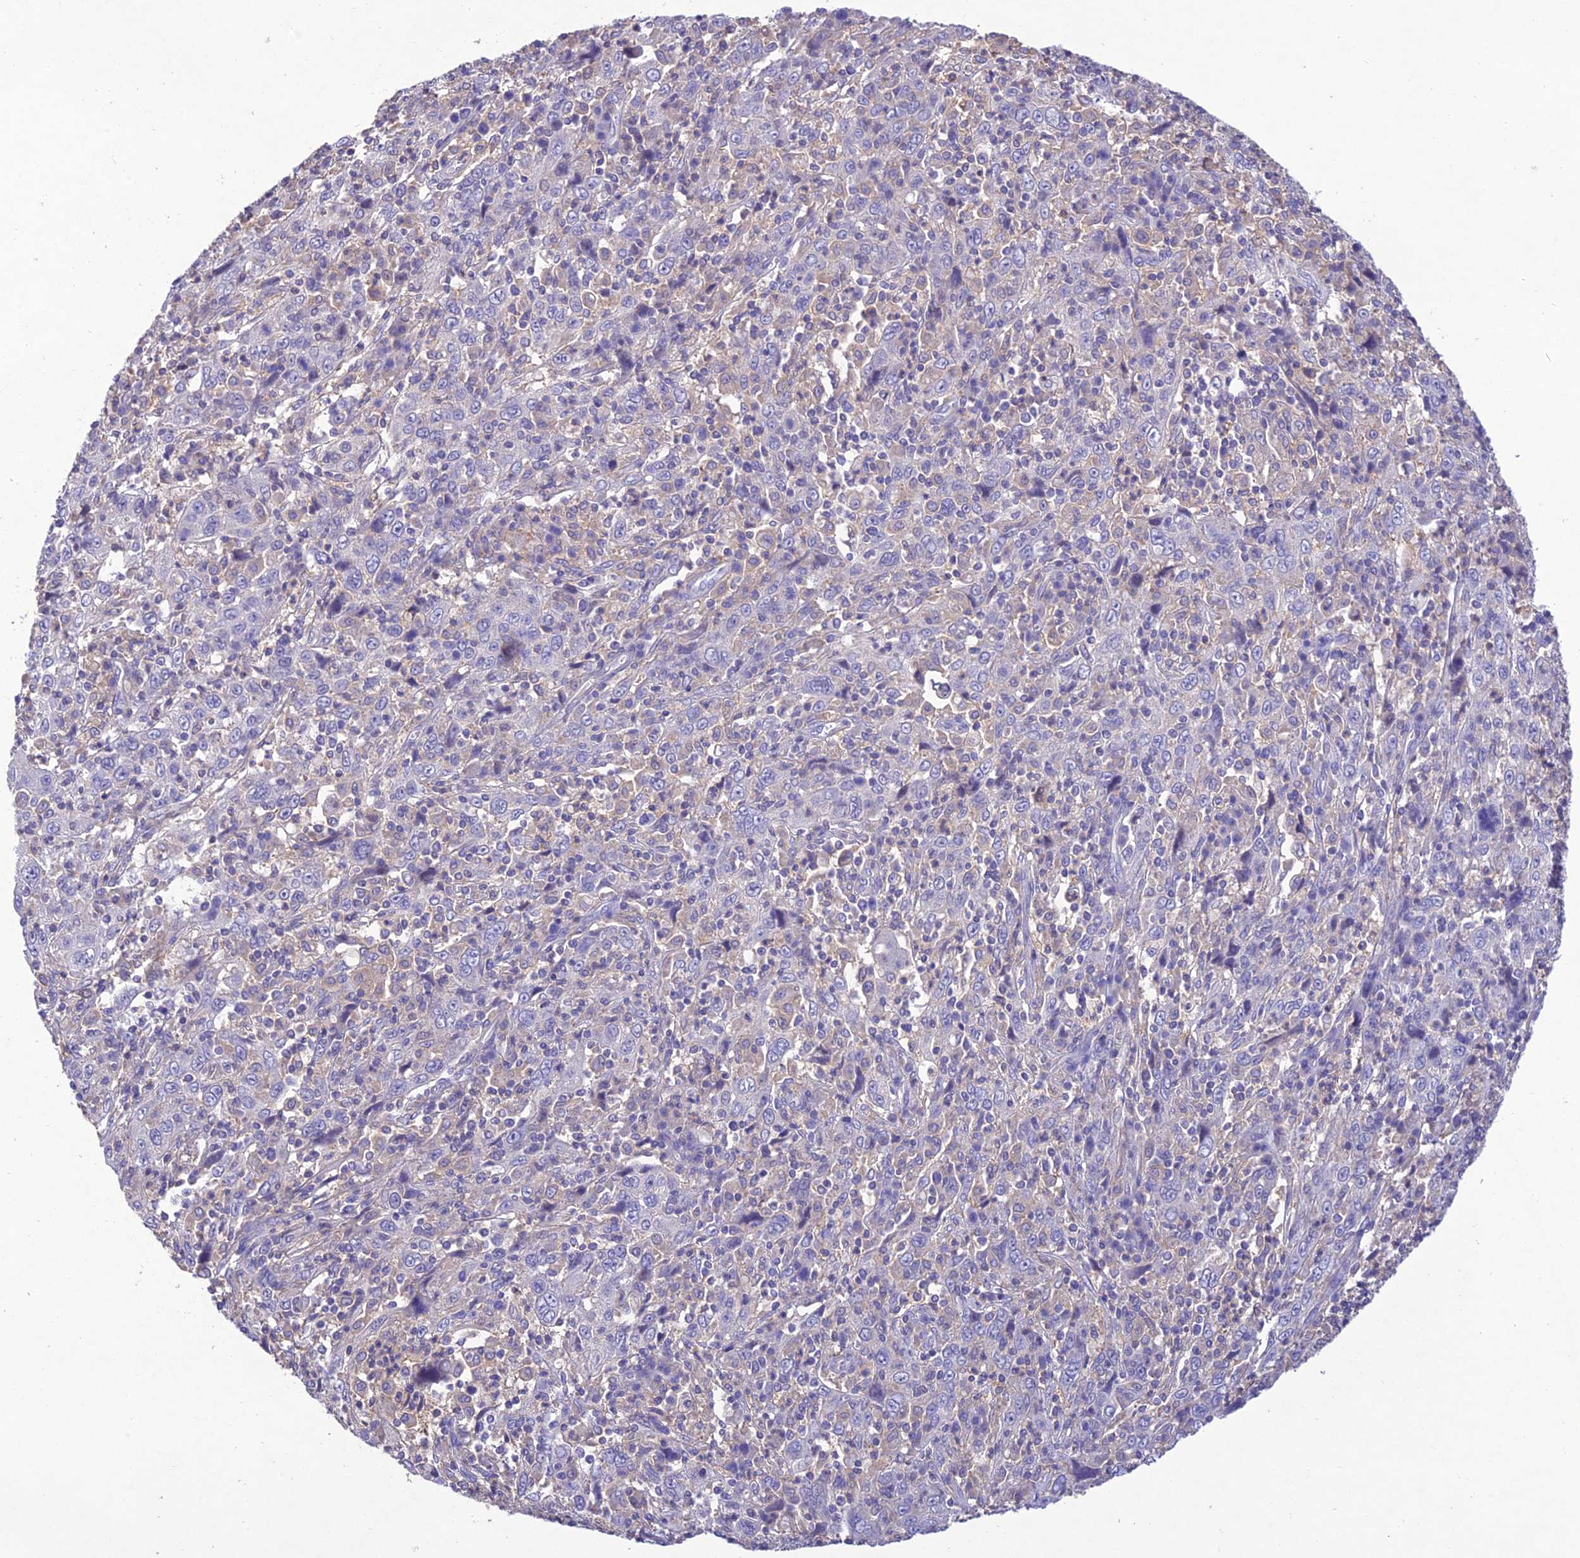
{"staining": {"intensity": "negative", "quantity": "none", "location": "none"}, "tissue": "cervical cancer", "cell_type": "Tumor cells", "image_type": "cancer", "snomed": [{"axis": "morphology", "description": "Squamous cell carcinoma, NOS"}, {"axis": "topography", "description": "Cervix"}], "caption": "This is an immunohistochemistry (IHC) histopathology image of cervical cancer. There is no staining in tumor cells.", "gene": "SNX24", "patient": {"sex": "female", "age": 46}}